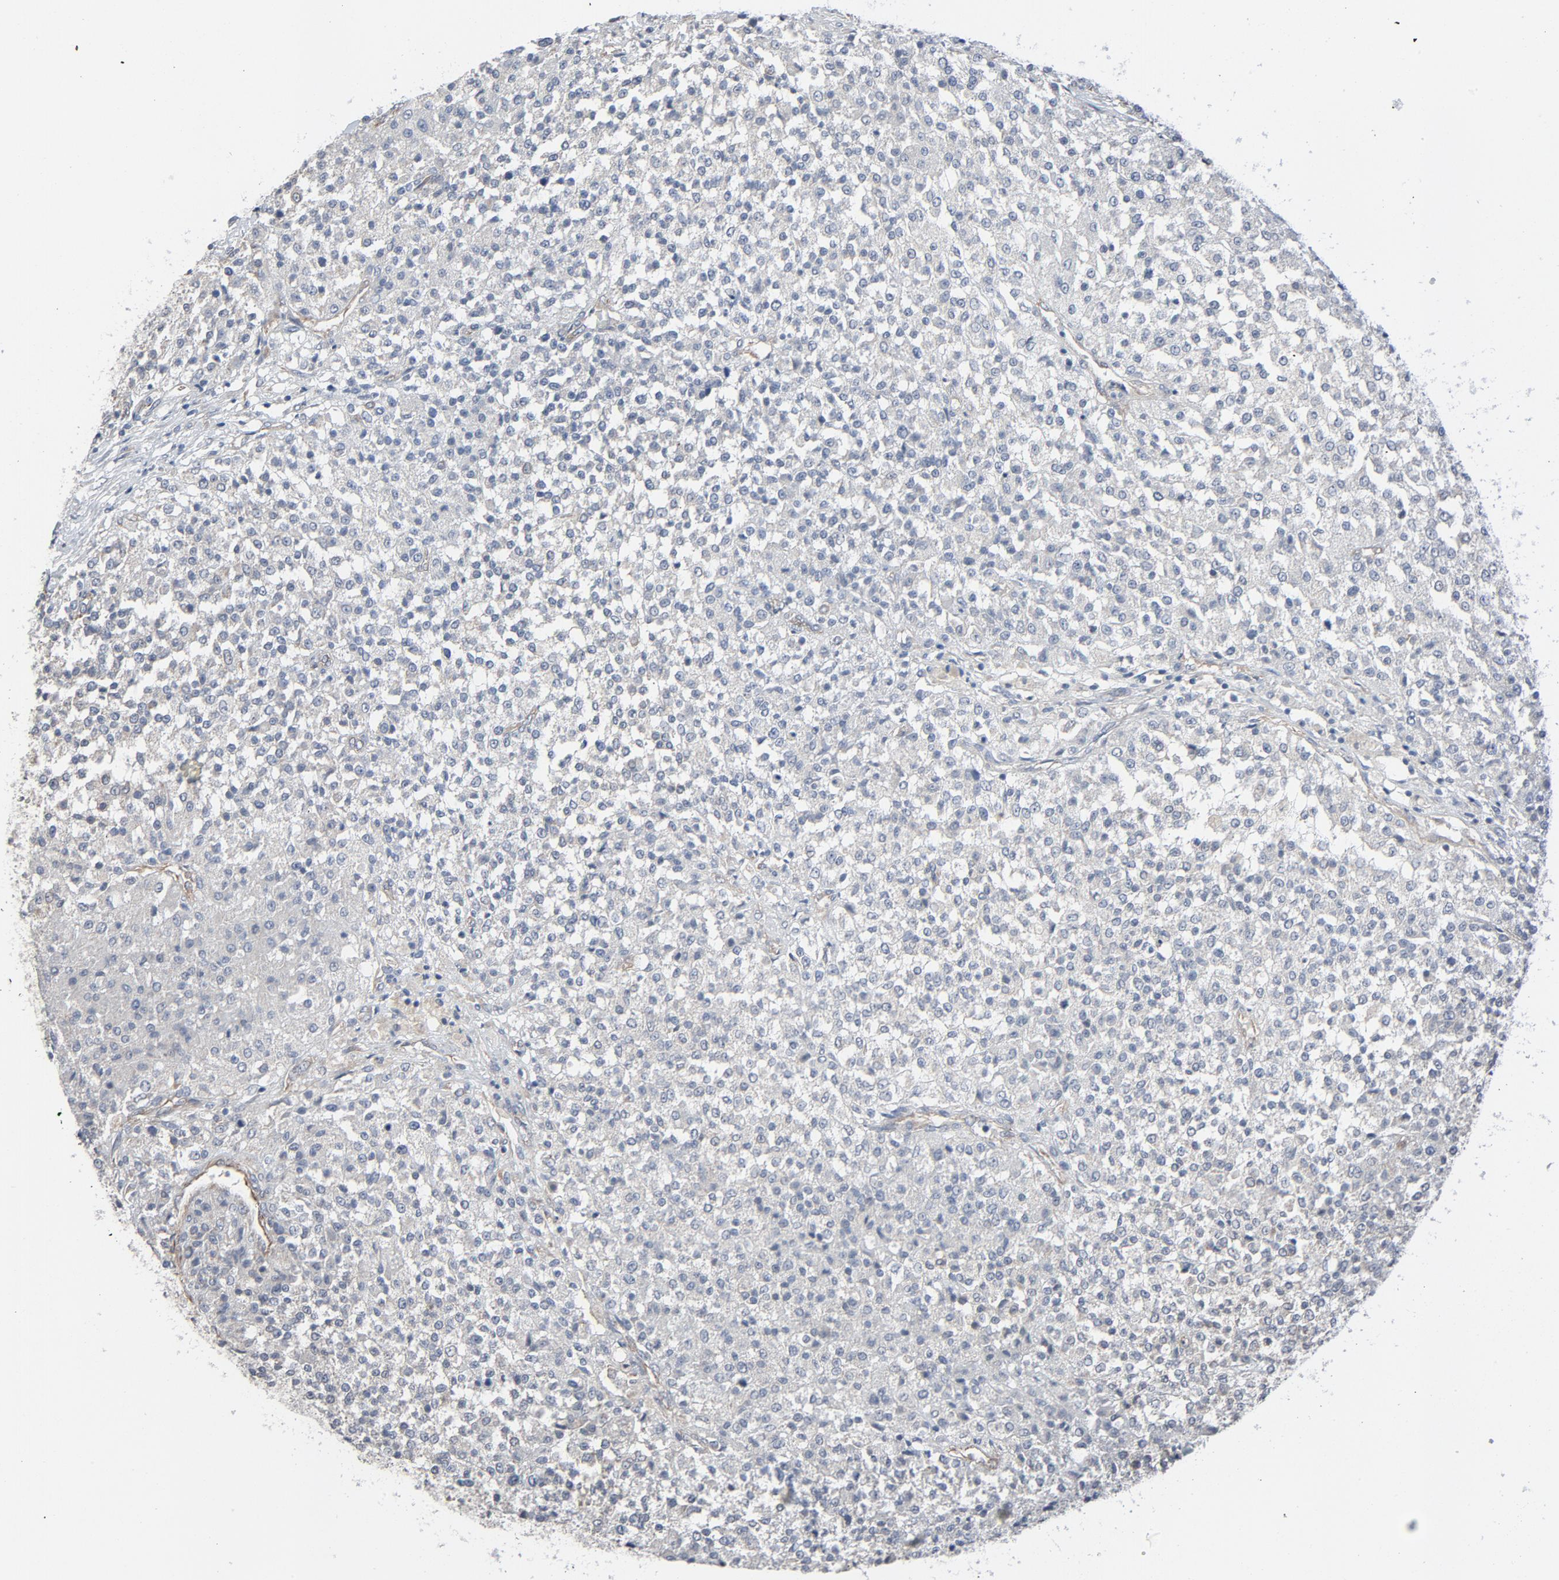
{"staining": {"intensity": "negative", "quantity": "none", "location": "none"}, "tissue": "testis cancer", "cell_type": "Tumor cells", "image_type": "cancer", "snomed": [{"axis": "morphology", "description": "Seminoma, NOS"}, {"axis": "topography", "description": "Testis"}], "caption": "DAB (3,3'-diaminobenzidine) immunohistochemical staining of seminoma (testis) exhibits no significant staining in tumor cells.", "gene": "TRIOBP", "patient": {"sex": "male", "age": 59}}